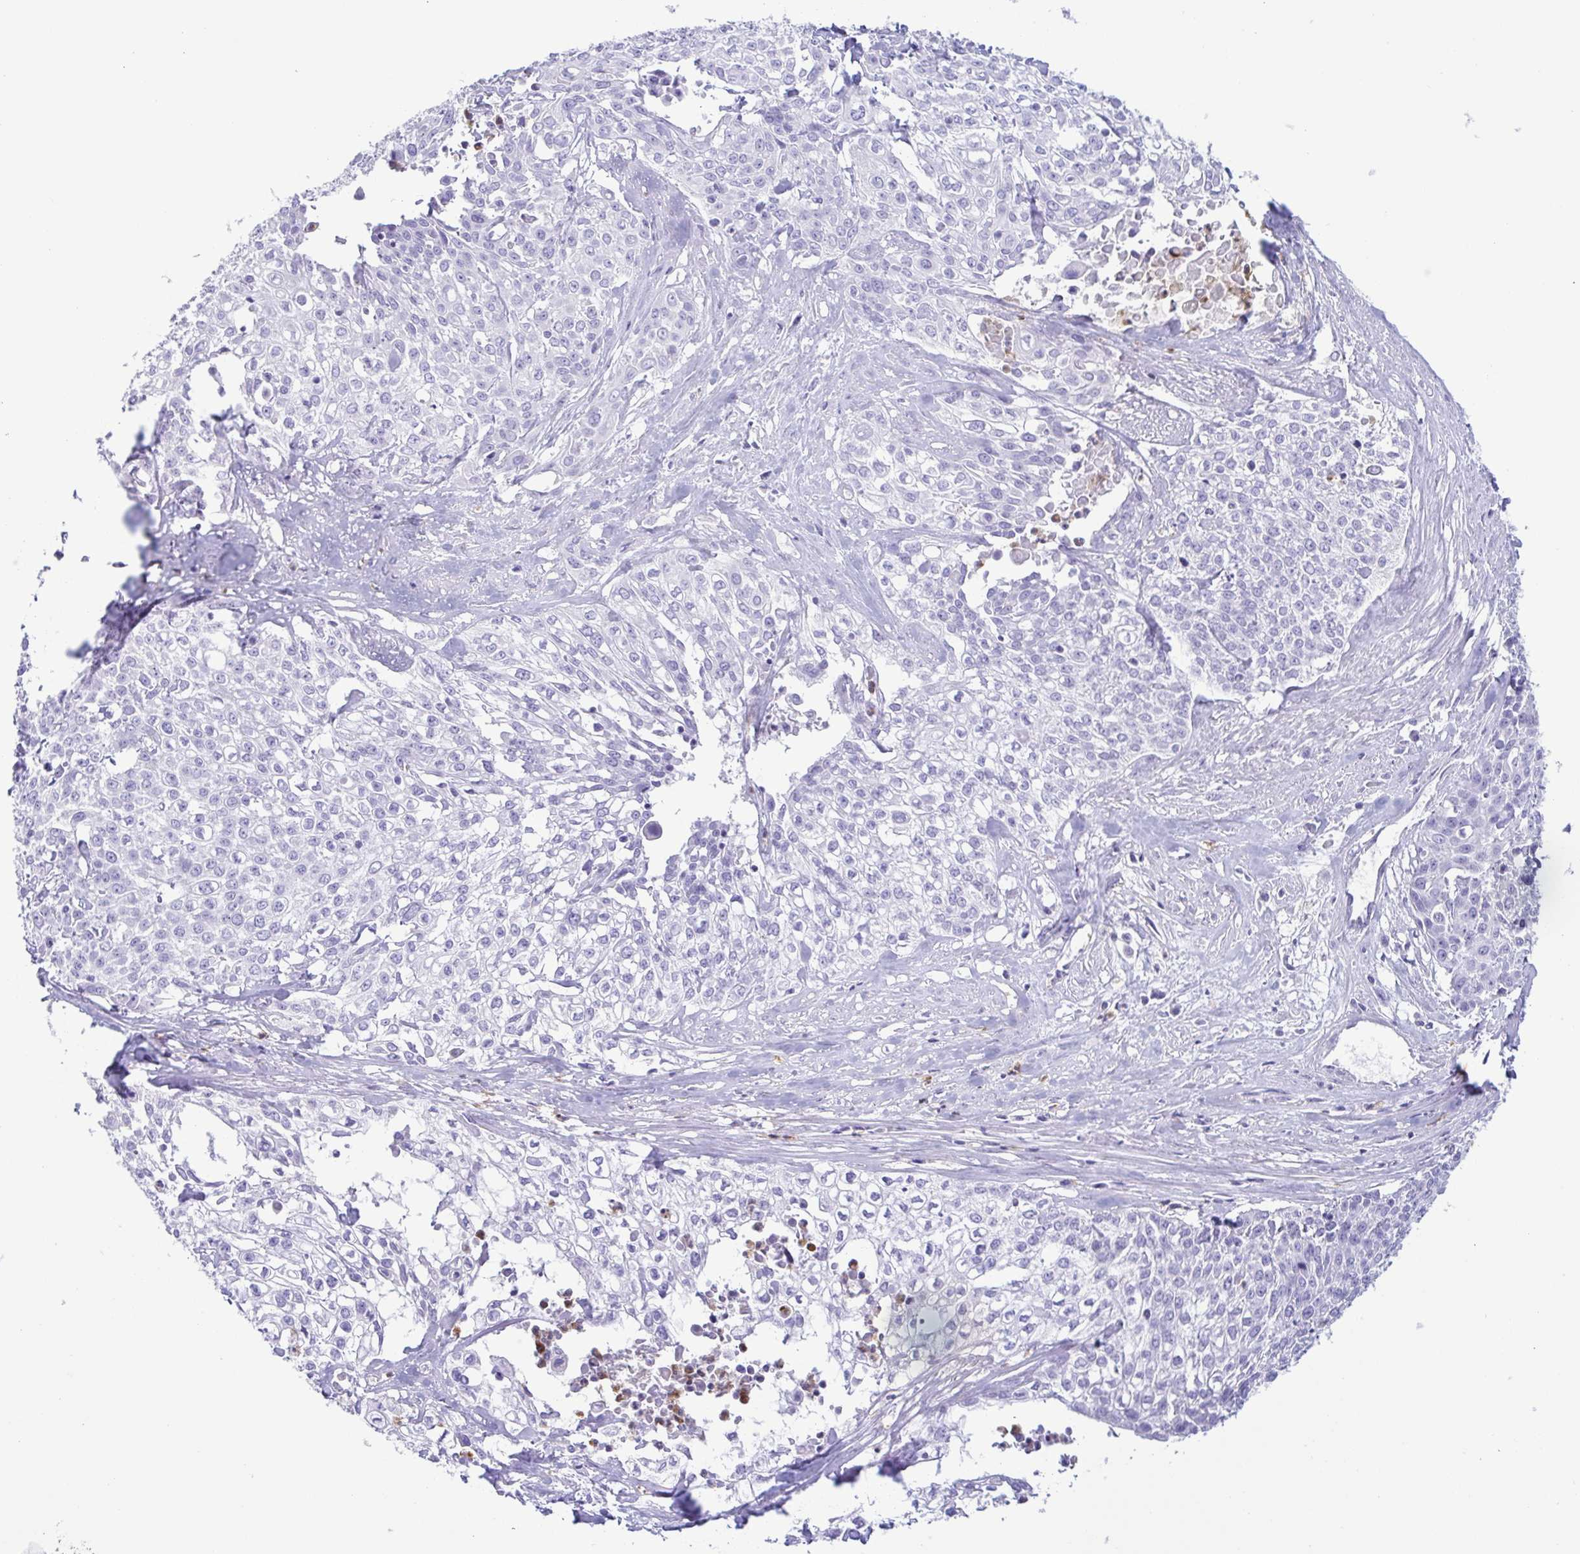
{"staining": {"intensity": "negative", "quantity": "none", "location": "none"}, "tissue": "cervical cancer", "cell_type": "Tumor cells", "image_type": "cancer", "snomed": [{"axis": "morphology", "description": "Squamous cell carcinoma, NOS"}, {"axis": "topography", "description": "Cervix"}], "caption": "This is a photomicrograph of immunohistochemistry (IHC) staining of squamous cell carcinoma (cervical), which shows no positivity in tumor cells.", "gene": "AZU1", "patient": {"sex": "female", "age": 39}}